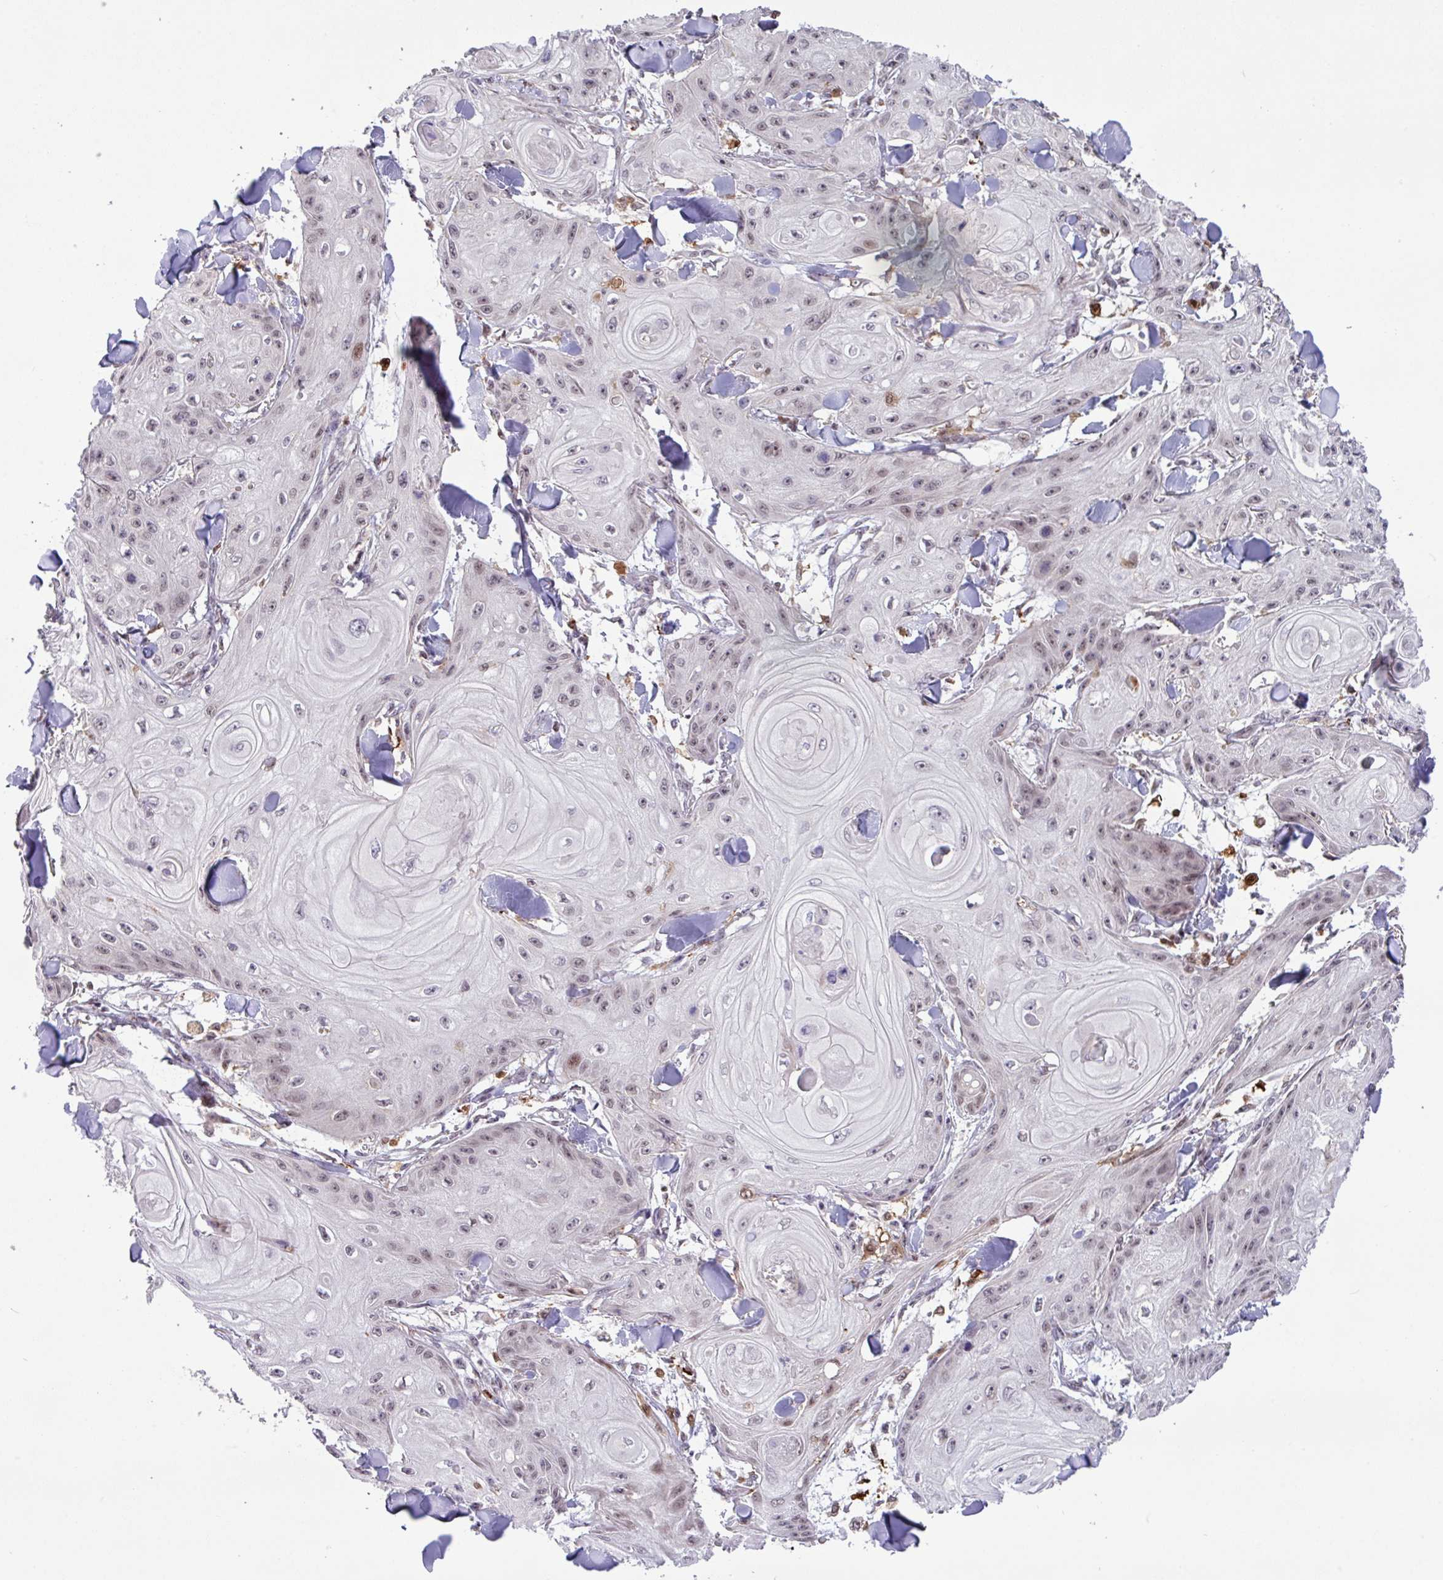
{"staining": {"intensity": "weak", "quantity": "25%-75%", "location": "nuclear"}, "tissue": "skin cancer", "cell_type": "Tumor cells", "image_type": "cancer", "snomed": [{"axis": "morphology", "description": "Squamous cell carcinoma, NOS"}, {"axis": "topography", "description": "Skin"}], "caption": "Immunohistochemistry photomicrograph of neoplastic tissue: human skin cancer (squamous cell carcinoma) stained using immunohistochemistry exhibits low levels of weak protein expression localized specifically in the nuclear of tumor cells, appearing as a nuclear brown color.", "gene": "BRD3", "patient": {"sex": "male", "age": 74}}